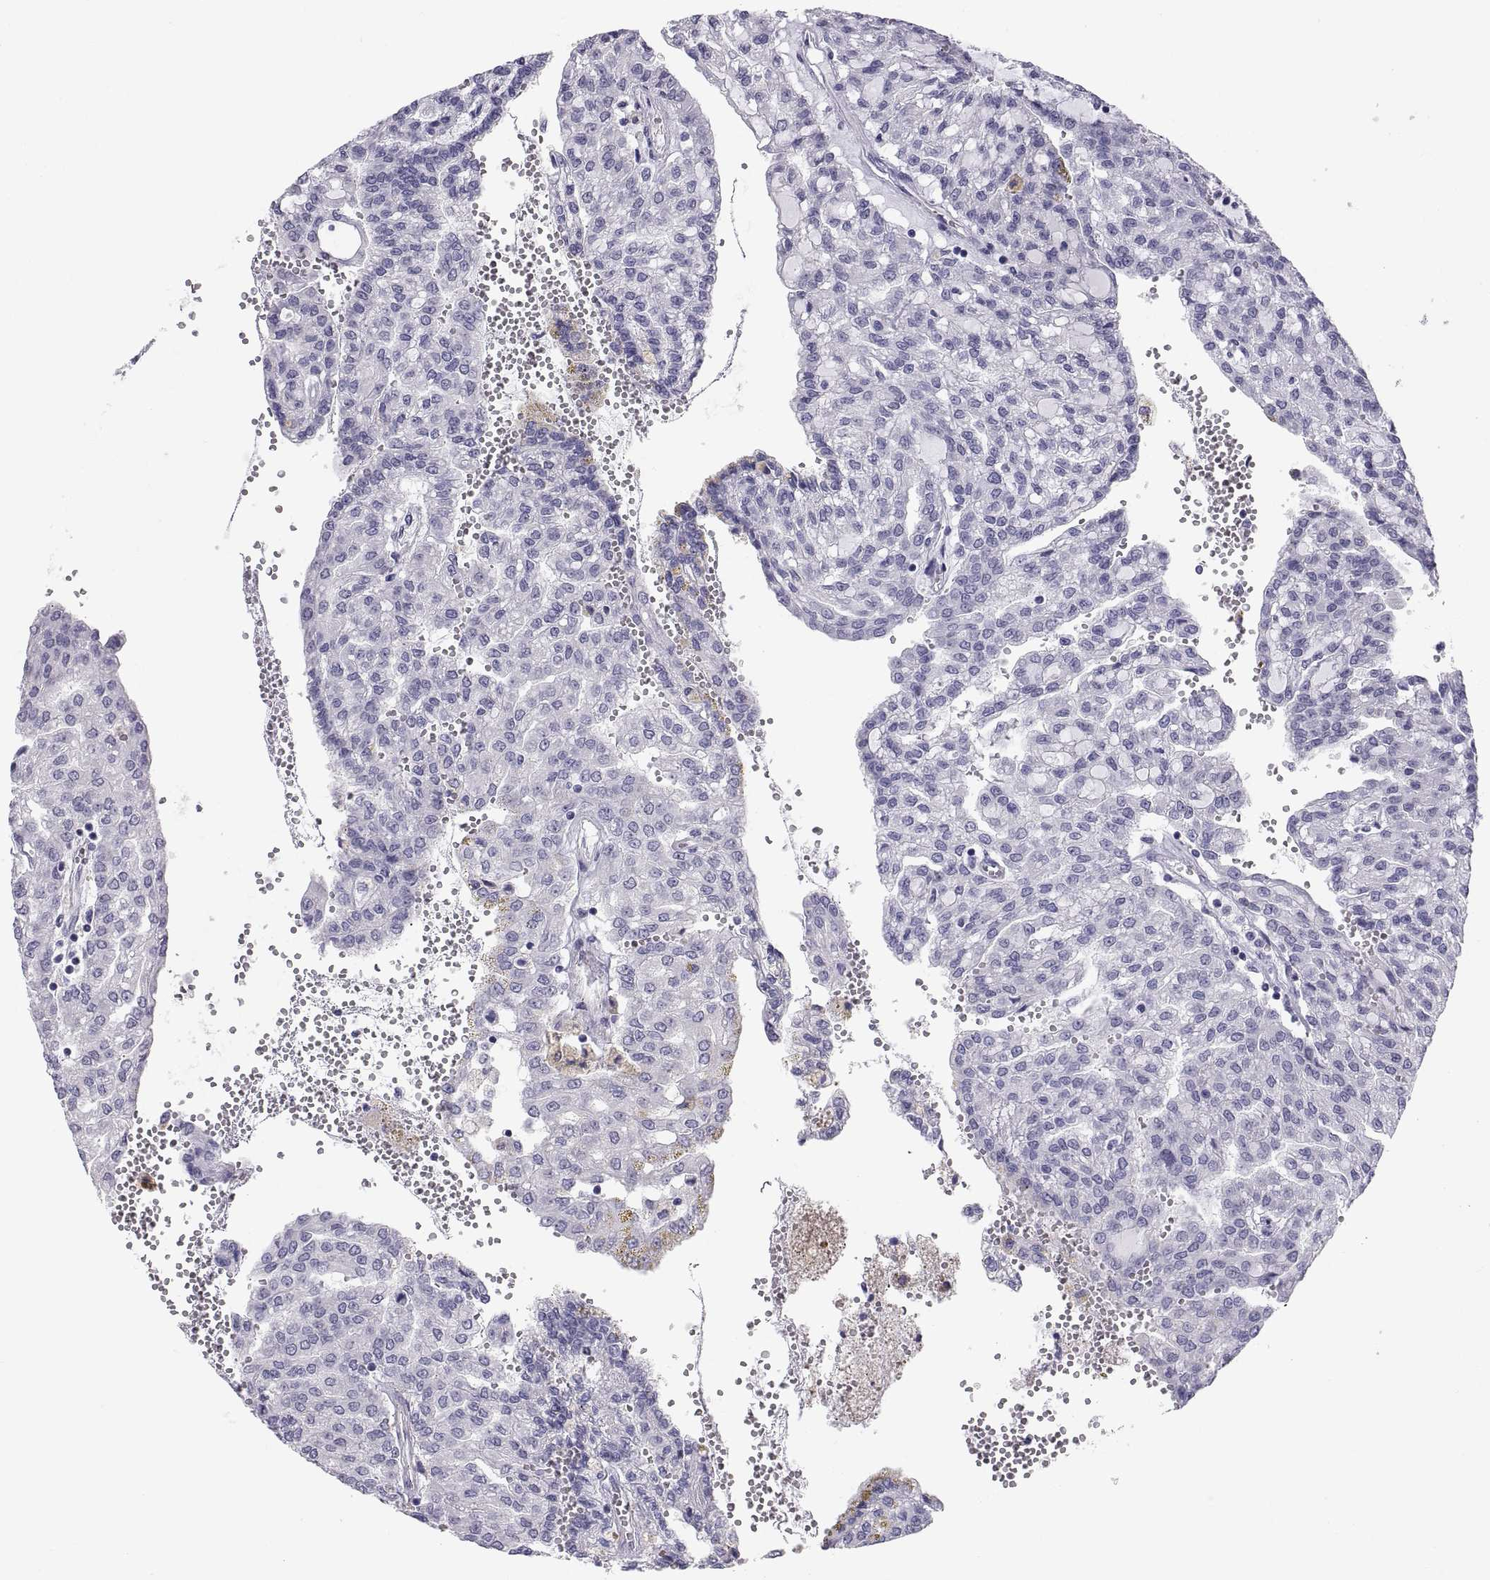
{"staining": {"intensity": "negative", "quantity": "none", "location": "none"}, "tissue": "renal cancer", "cell_type": "Tumor cells", "image_type": "cancer", "snomed": [{"axis": "morphology", "description": "Adenocarcinoma, NOS"}, {"axis": "topography", "description": "Kidney"}], "caption": "There is no significant expression in tumor cells of adenocarcinoma (renal). Nuclei are stained in blue.", "gene": "TEX13A", "patient": {"sex": "male", "age": 63}}